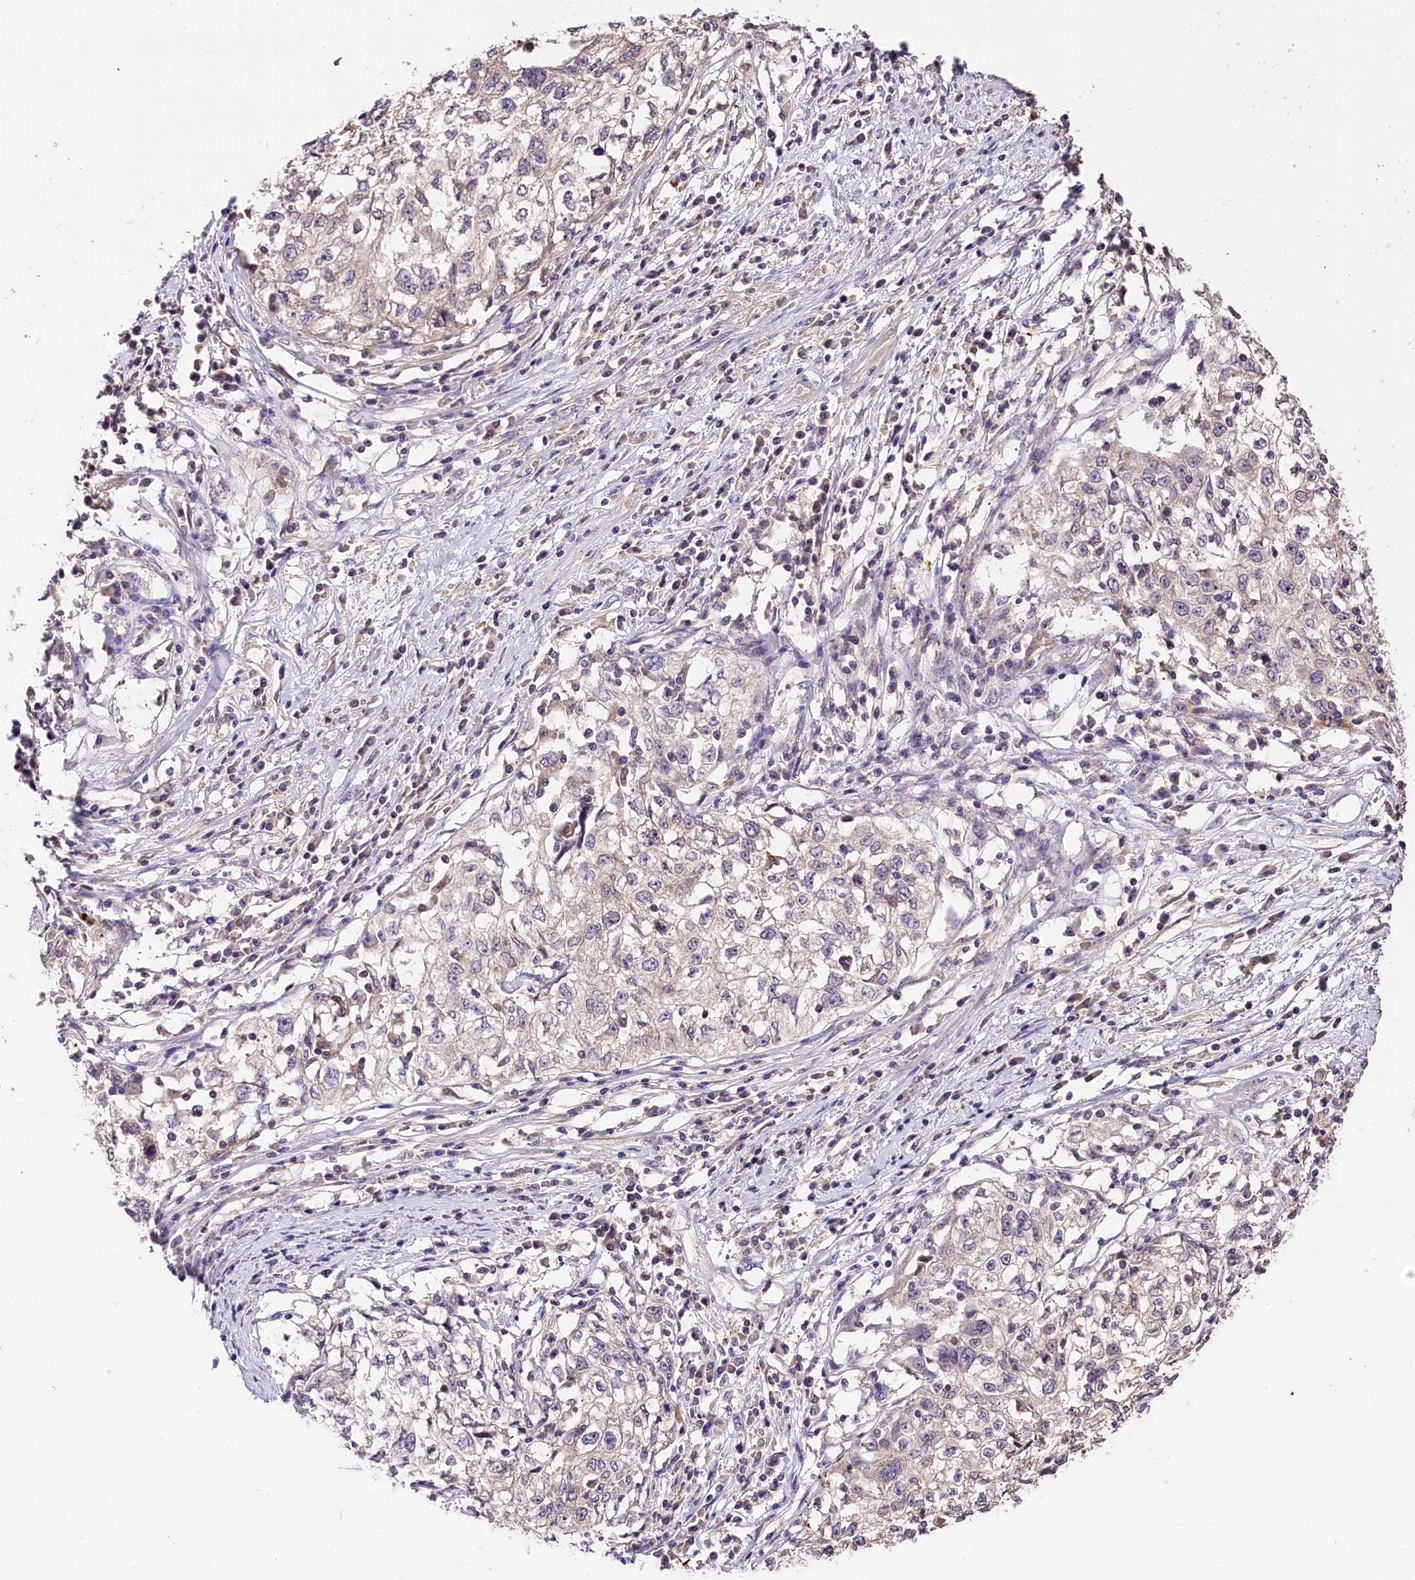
{"staining": {"intensity": "negative", "quantity": "none", "location": "none"}, "tissue": "cervical cancer", "cell_type": "Tumor cells", "image_type": "cancer", "snomed": [{"axis": "morphology", "description": "Squamous cell carcinoma, NOS"}, {"axis": "topography", "description": "Cervix"}], "caption": "Immunohistochemical staining of cervical cancer shows no significant staining in tumor cells.", "gene": "ARMC6", "patient": {"sex": "female", "age": 57}}